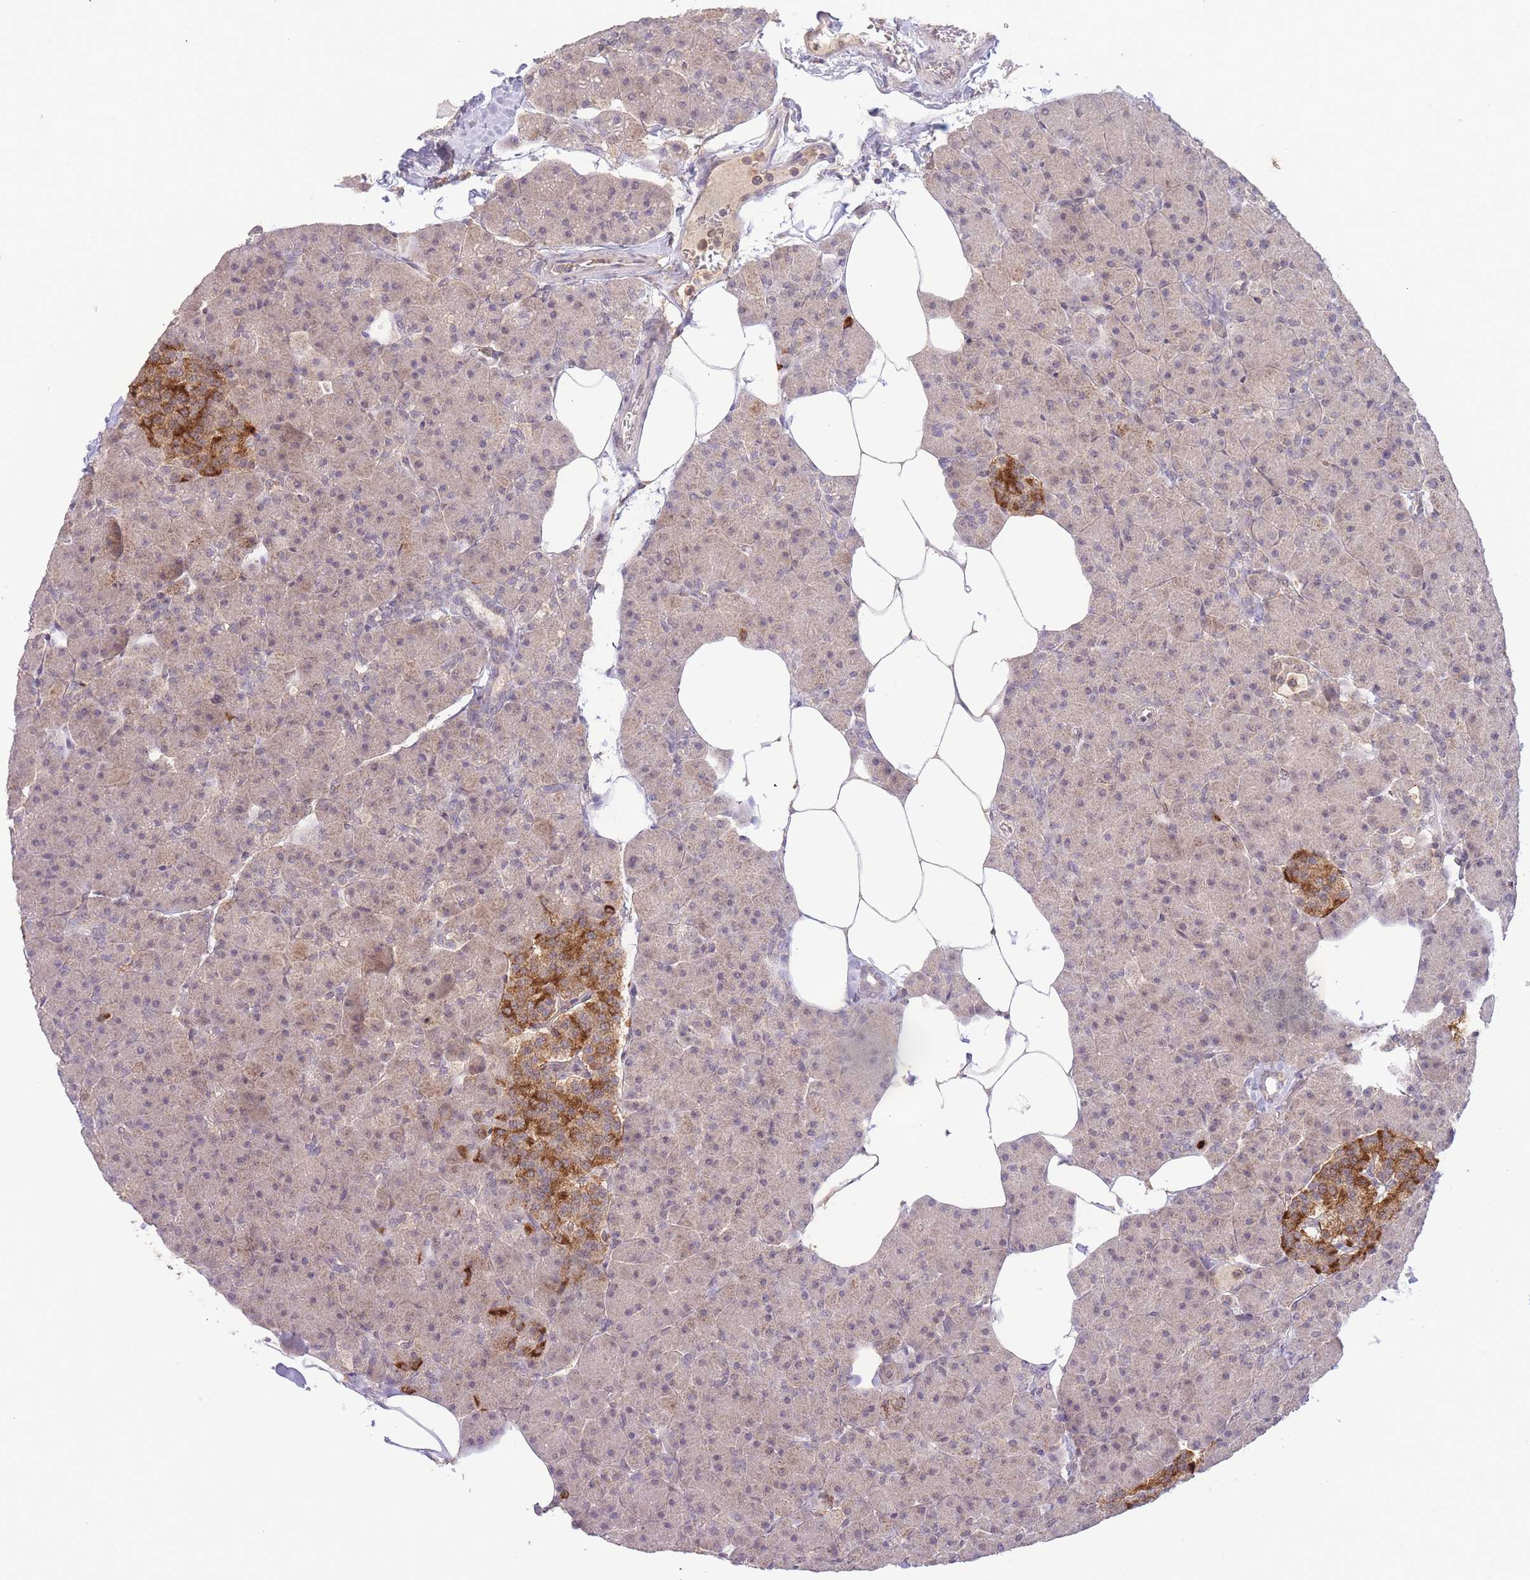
{"staining": {"intensity": "weak", "quantity": "<25%", "location": "cytoplasmic/membranous"}, "tissue": "pancreas", "cell_type": "Exocrine glandular cells", "image_type": "normal", "snomed": [{"axis": "morphology", "description": "Normal tissue, NOS"}, {"axis": "topography", "description": "Pancreas"}], "caption": "High power microscopy photomicrograph of an IHC histopathology image of unremarkable pancreas, revealing no significant positivity in exocrine glandular cells.", "gene": "RNF144B", "patient": {"sex": "male", "age": 35}}